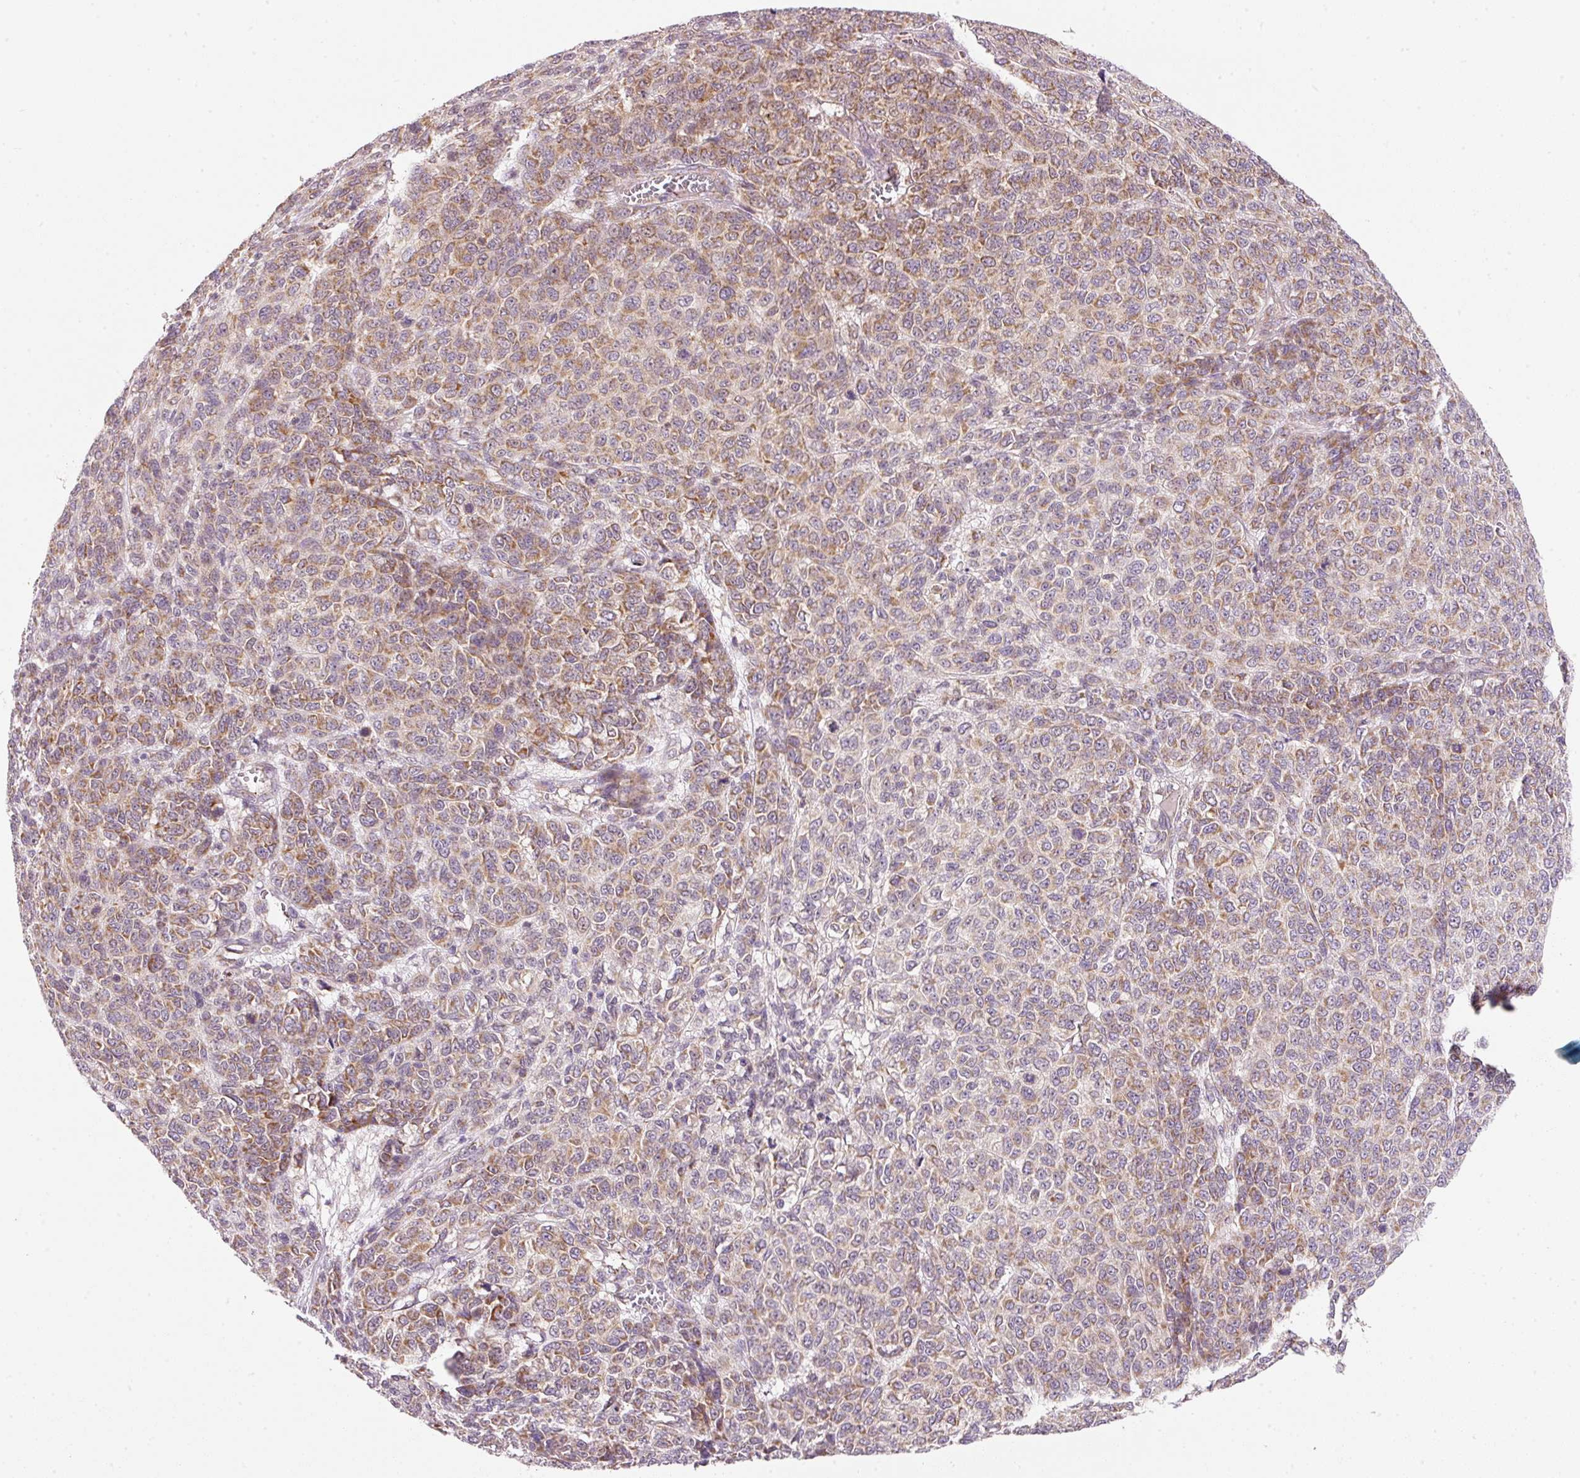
{"staining": {"intensity": "moderate", "quantity": ">75%", "location": "cytoplasmic/membranous"}, "tissue": "melanoma", "cell_type": "Tumor cells", "image_type": "cancer", "snomed": [{"axis": "morphology", "description": "Malignant melanoma, NOS"}, {"axis": "topography", "description": "Skin"}], "caption": "High-magnification brightfield microscopy of melanoma stained with DAB (brown) and counterstained with hematoxylin (blue). tumor cells exhibit moderate cytoplasmic/membranous staining is appreciated in approximately>75% of cells. Nuclei are stained in blue.", "gene": "FAM78B", "patient": {"sex": "male", "age": 49}}